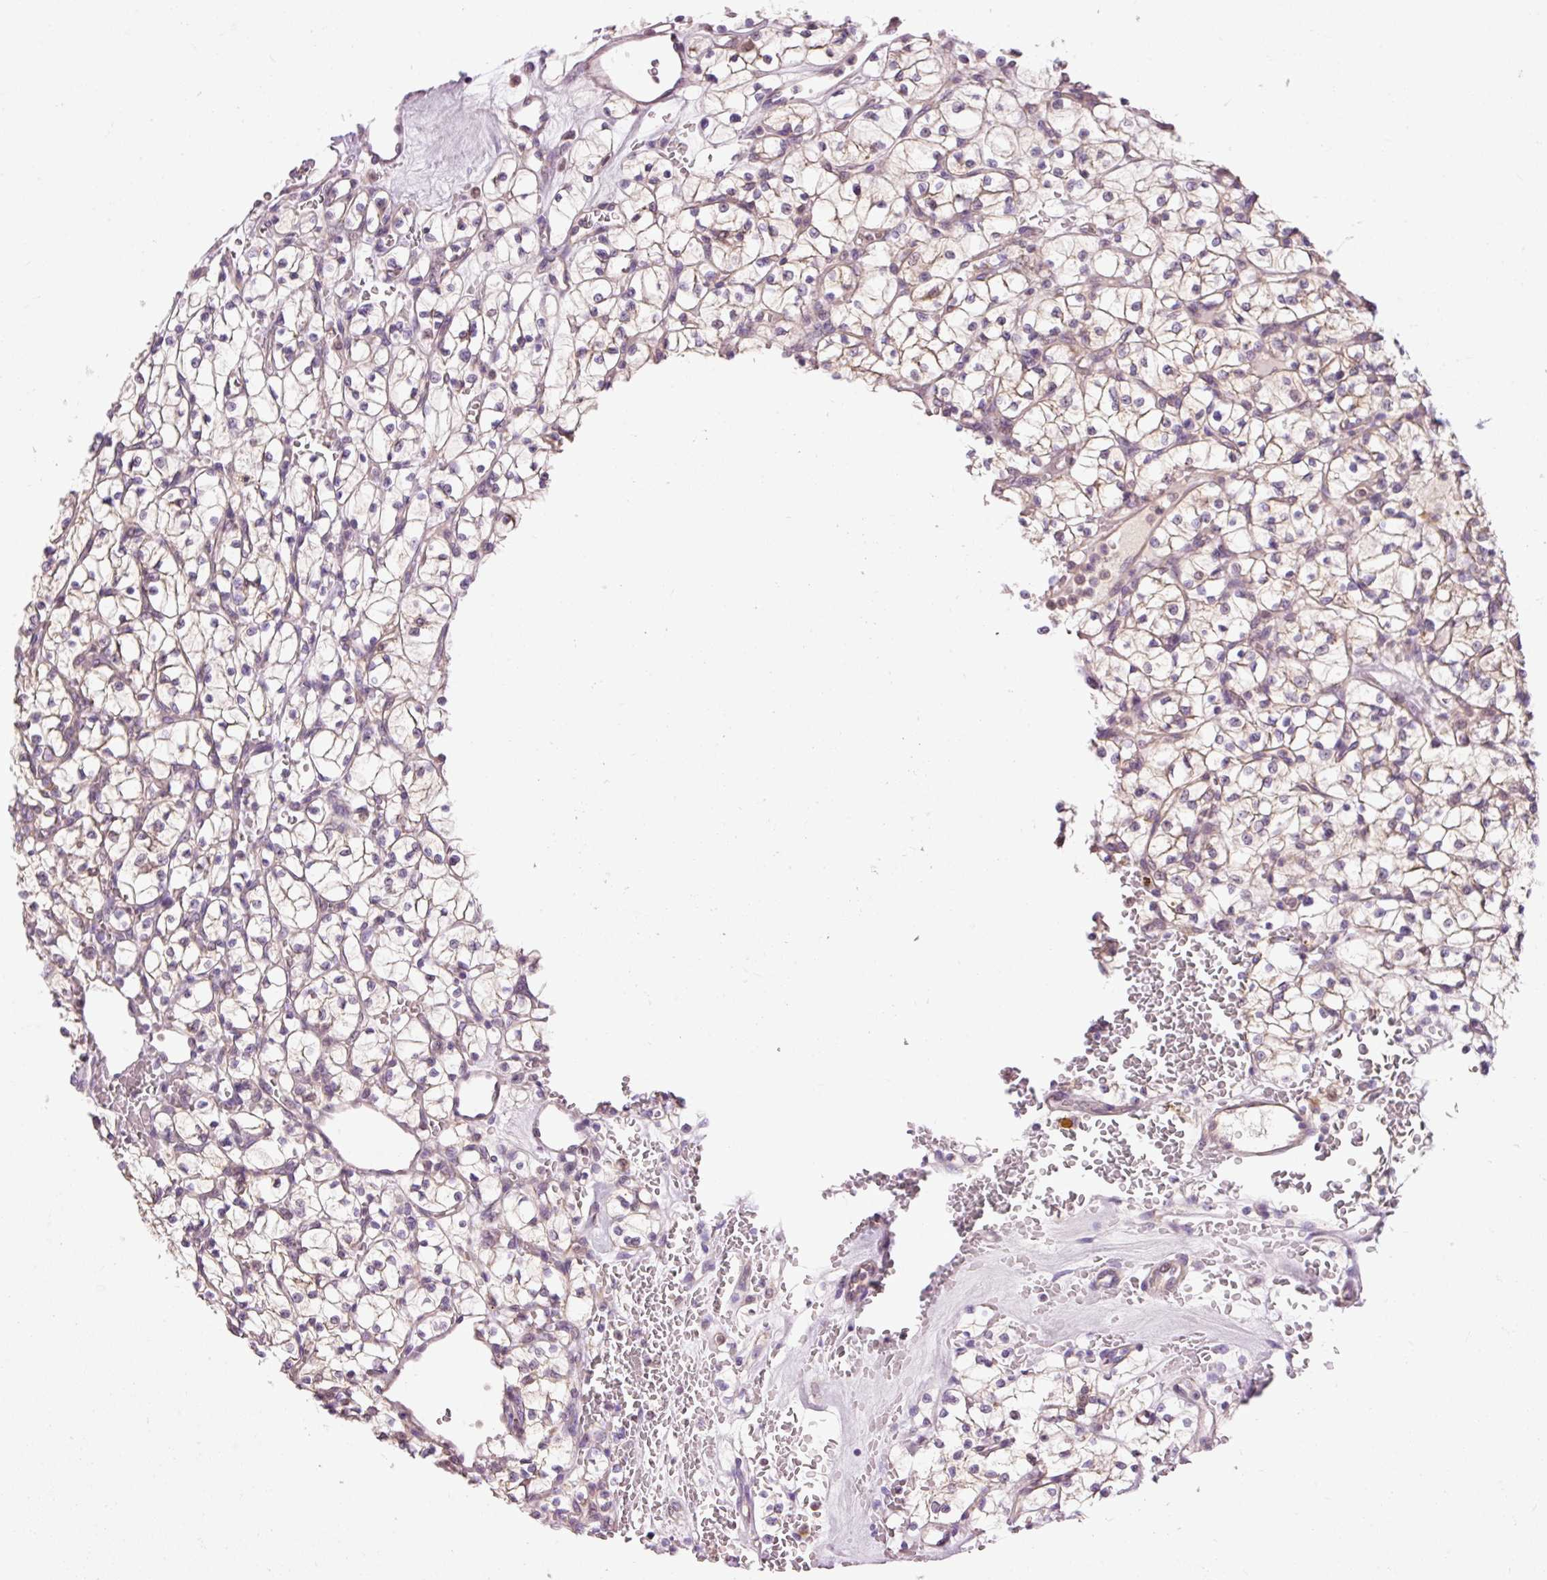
{"staining": {"intensity": "negative", "quantity": "none", "location": "none"}, "tissue": "renal cancer", "cell_type": "Tumor cells", "image_type": "cancer", "snomed": [{"axis": "morphology", "description": "Adenocarcinoma, NOS"}, {"axis": "topography", "description": "Kidney"}], "caption": "Renal cancer was stained to show a protein in brown. There is no significant expression in tumor cells.", "gene": "IMMT", "patient": {"sex": "female", "age": 64}}